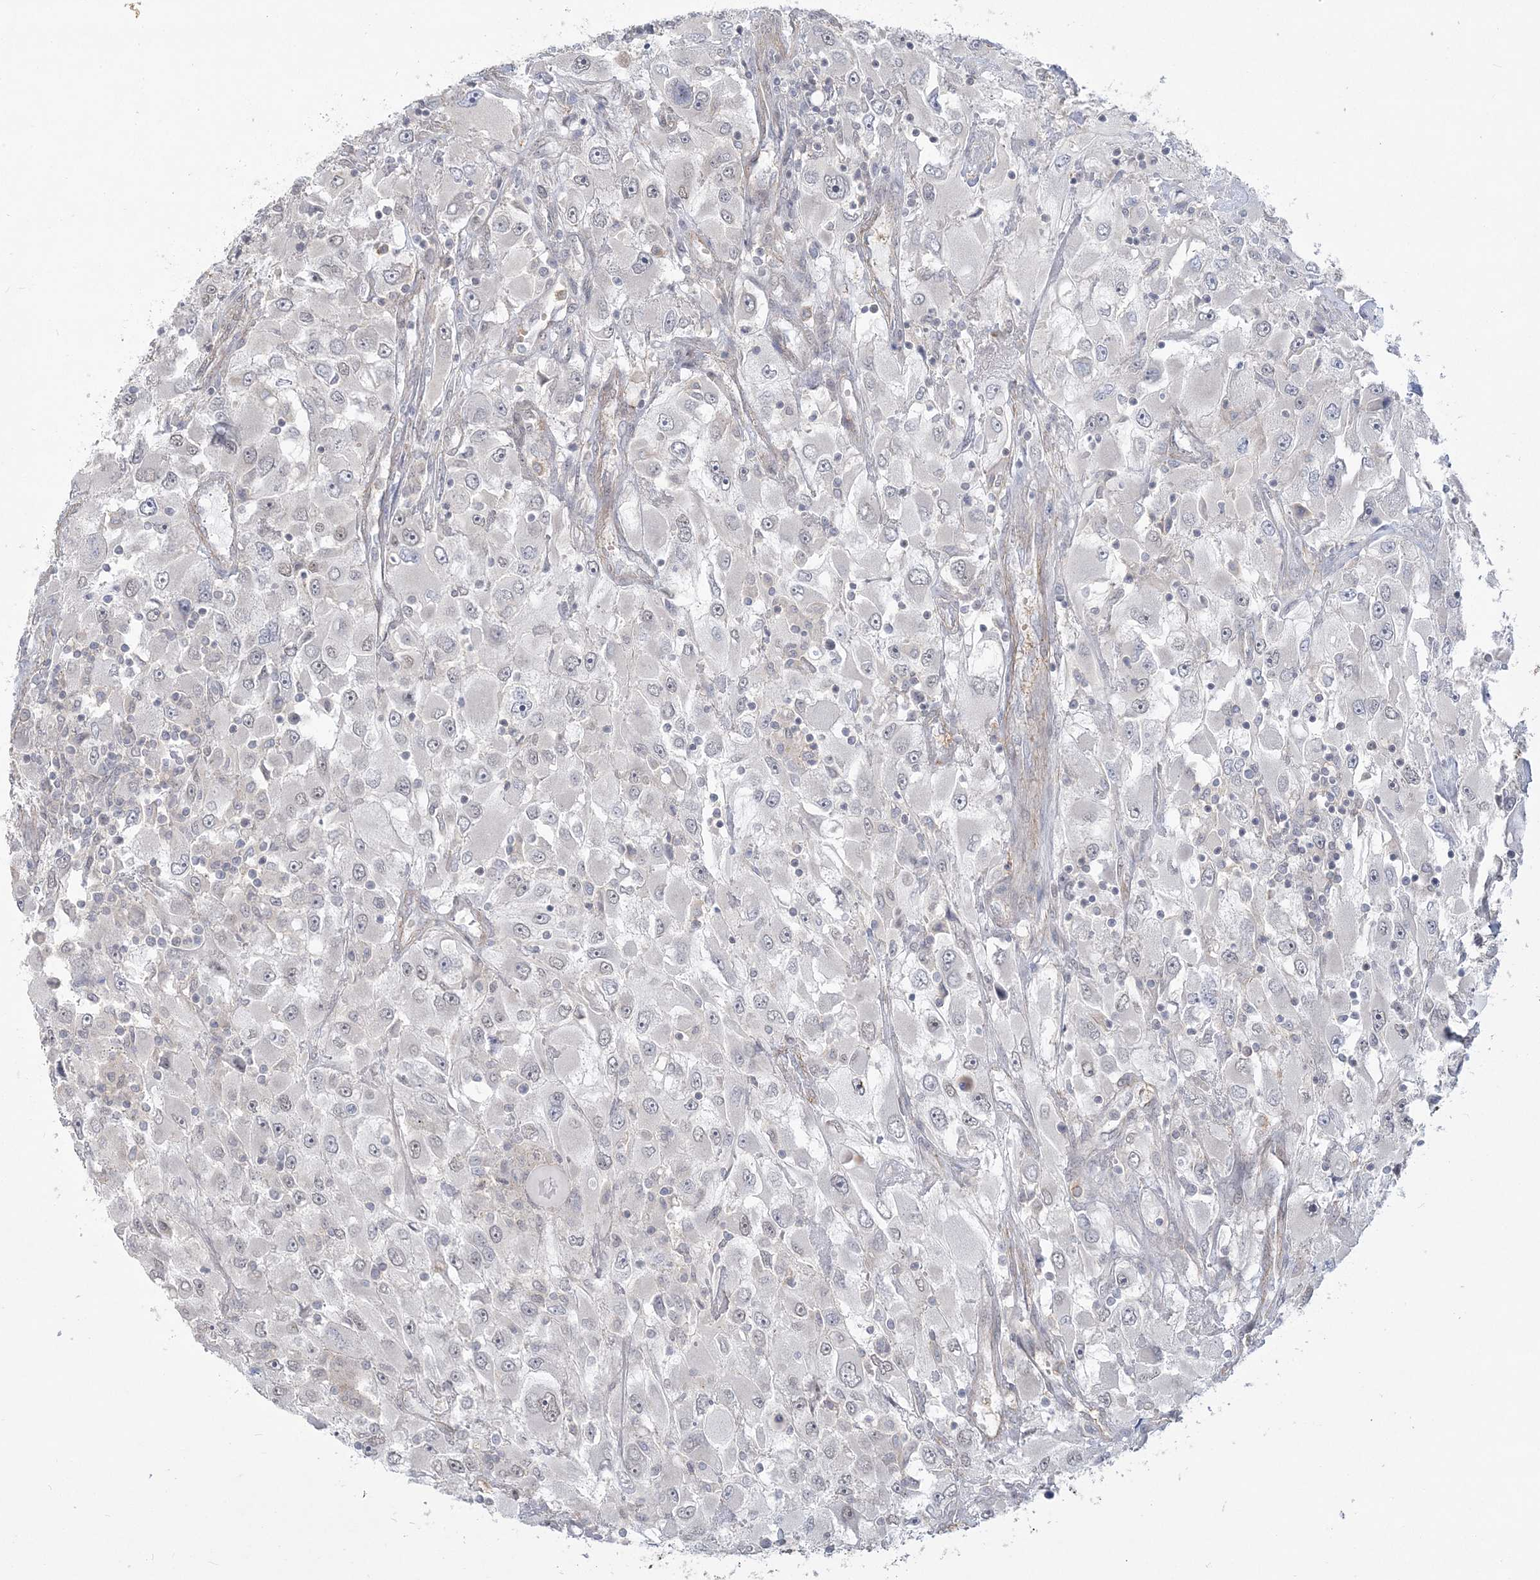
{"staining": {"intensity": "negative", "quantity": "none", "location": "none"}, "tissue": "renal cancer", "cell_type": "Tumor cells", "image_type": "cancer", "snomed": [{"axis": "morphology", "description": "Adenocarcinoma, NOS"}, {"axis": "topography", "description": "Kidney"}], "caption": "Tumor cells show no significant protein staining in renal cancer (adenocarcinoma).", "gene": "ANKS1A", "patient": {"sex": "female", "age": 52}}